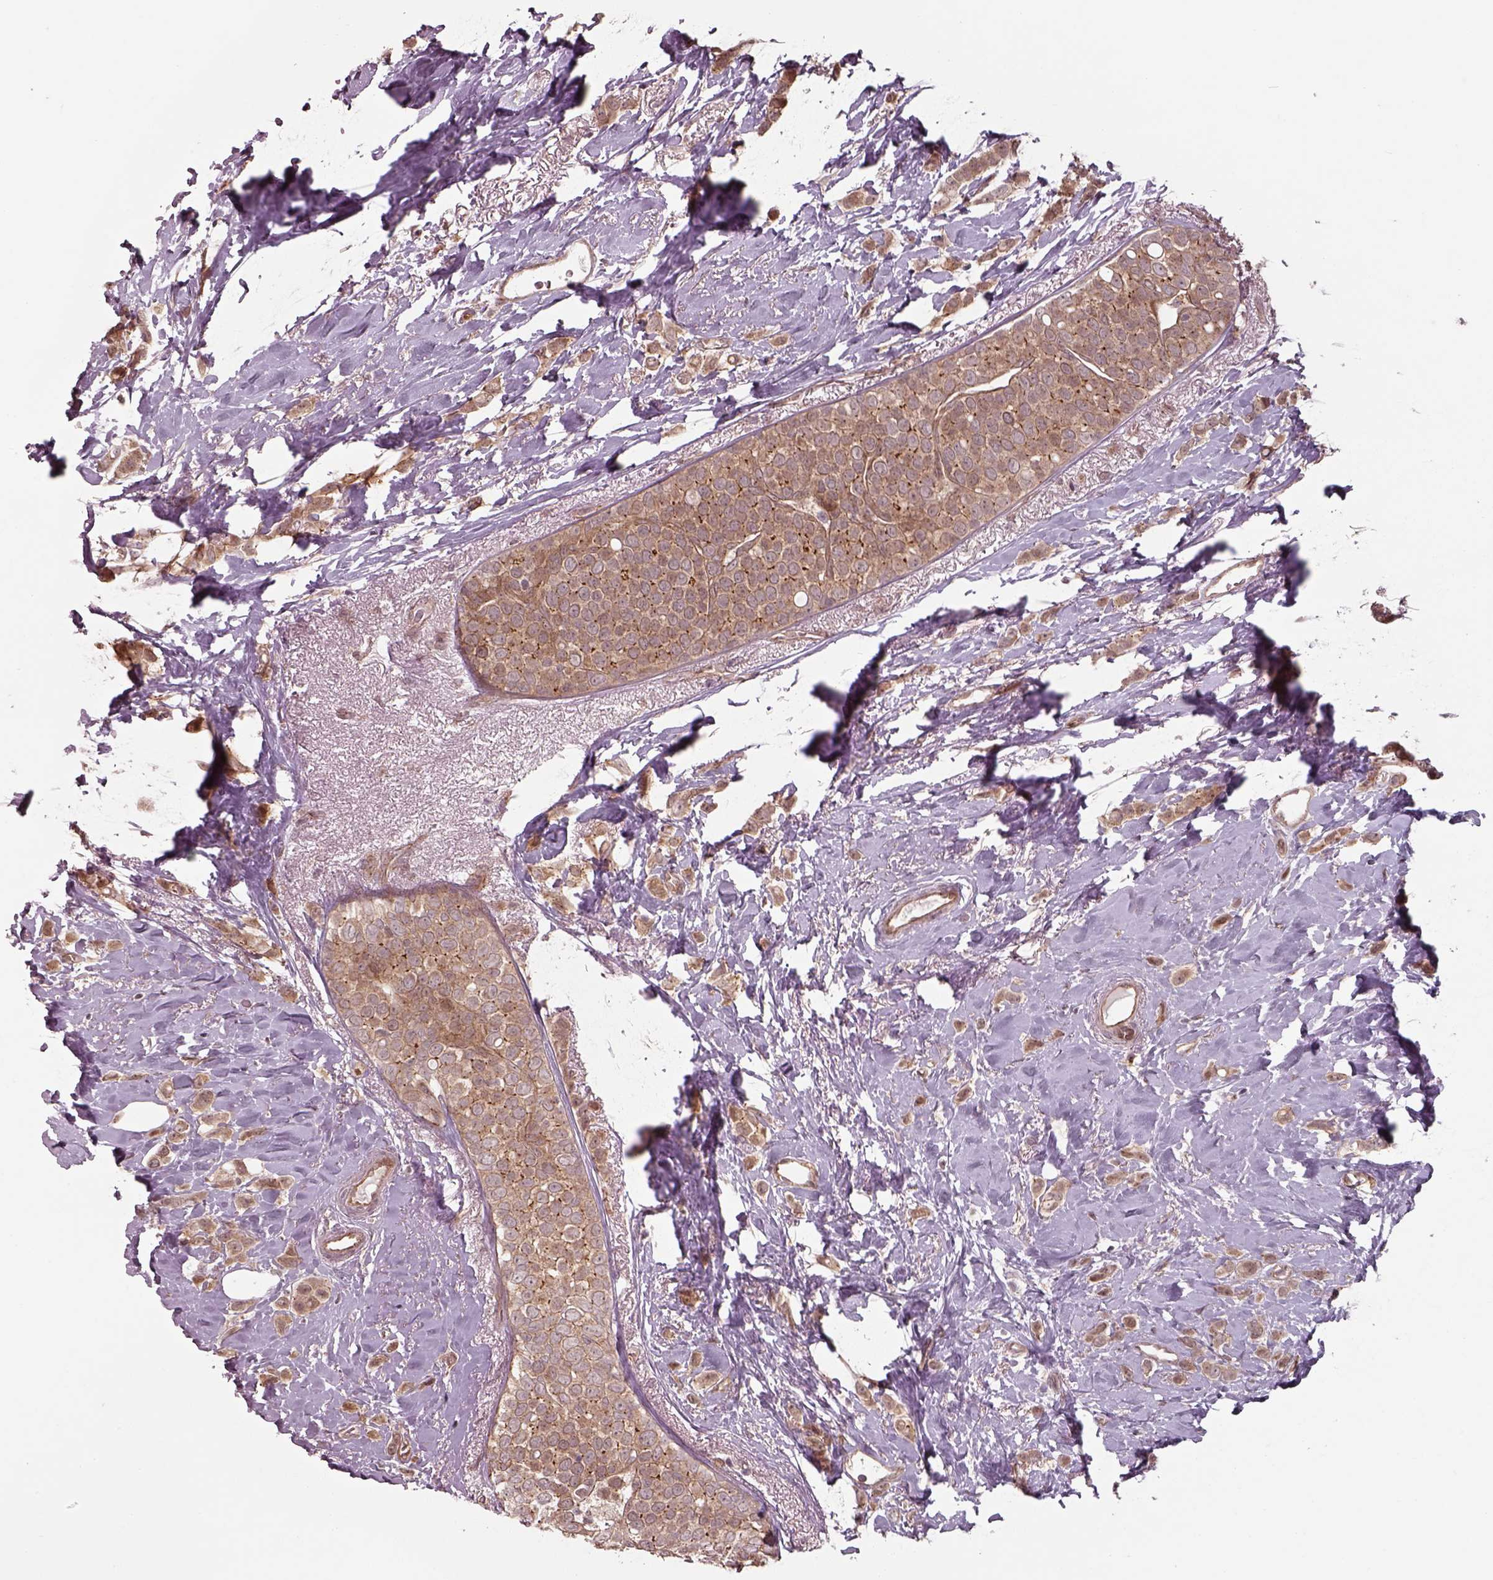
{"staining": {"intensity": "moderate", "quantity": ">75%", "location": "cytoplasmic/membranous"}, "tissue": "breast cancer", "cell_type": "Tumor cells", "image_type": "cancer", "snomed": [{"axis": "morphology", "description": "Lobular carcinoma"}, {"axis": "topography", "description": "Breast"}], "caption": "High-power microscopy captured an IHC micrograph of lobular carcinoma (breast), revealing moderate cytoplasmic/membranous expression in about >75% of tumor cells. Immunohistochemistry stains the protein of interest in brown and the nuclei are stained blue.", "gene": "CHMP3", "patient": {"sex": "female", "age": 66}}